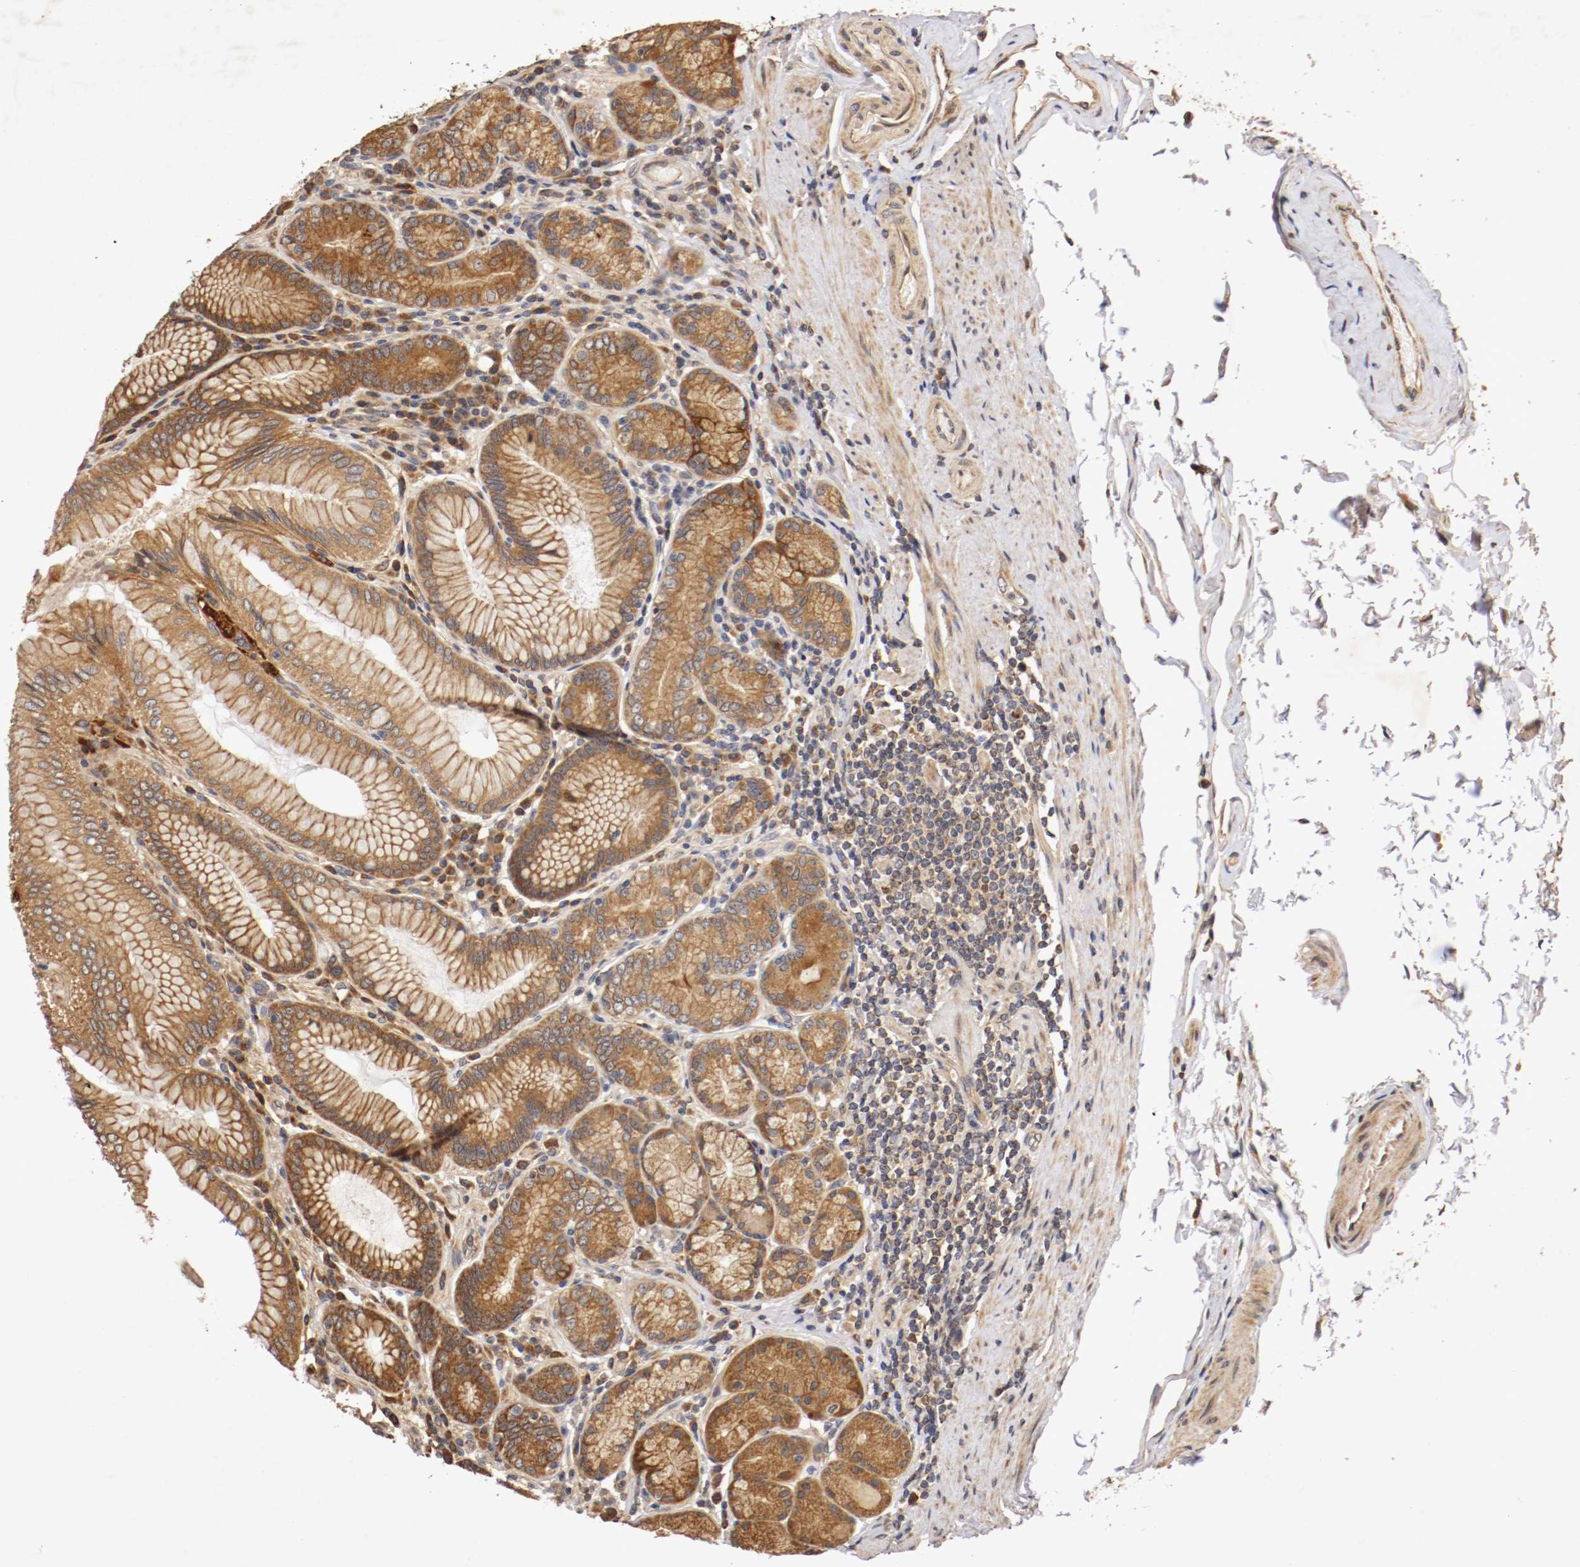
{"staining": {"intensity": "moderate", "quantity": ">75%", "location": "cytoplasmic/membranous"}, "tissue": "stomach", "cell_type": "Glandular cells", "image_type": "normal", "snomed": [{"axis": "morphology", "description": "Normal tissue, NOS"}, {"axis": "topography", "description": "Stomach, lower"}], "caption": "Immunohistochemistry (IHC) photomicrograph of unremarkable stomach stained for a protein (brown), which displays medium levels of moderate cytoplasmic/membranous expression in about >75% of glandular cells.", "gene": "VEZT", "patient": {"sex": "female", "age": 76}}